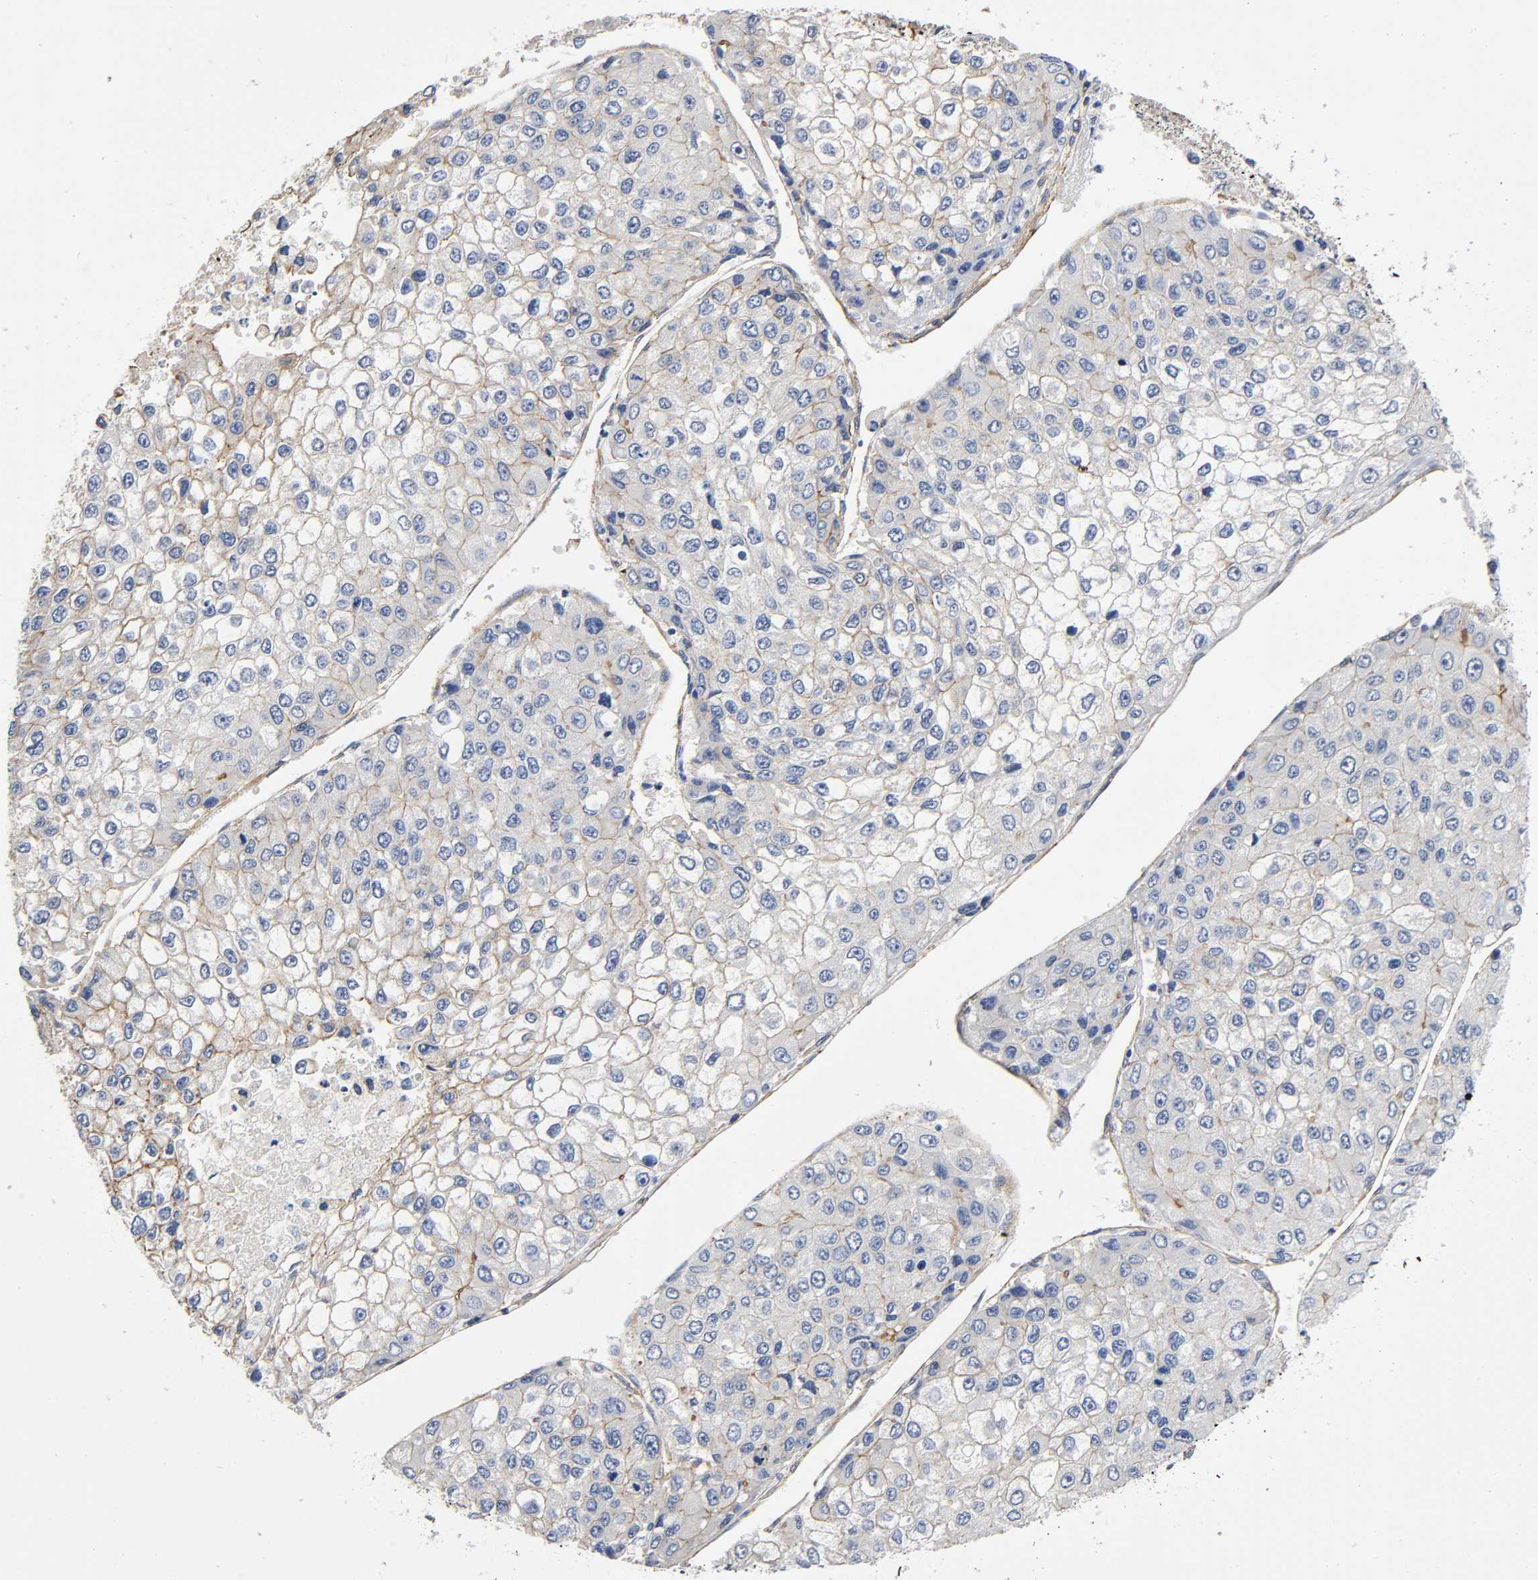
{"staining": {"intensity": "negative", "quantity": "none", "location": "none"}, "tissue": "liver cancer", "cell_type": "Tumor cells", "image_type": "cancer", "snomed": [{"axis": "morphology", "description": "Carcinoma, Hepatocellular, NOS"}, {"axis": "topography", "description": "Liver"}], "caption": "Immunohistochemical staining of liver cancer demonstrates no significant staining in tumor cells.", "gene": "MARS1", "patient": {"sex": "female", "age": 66}}